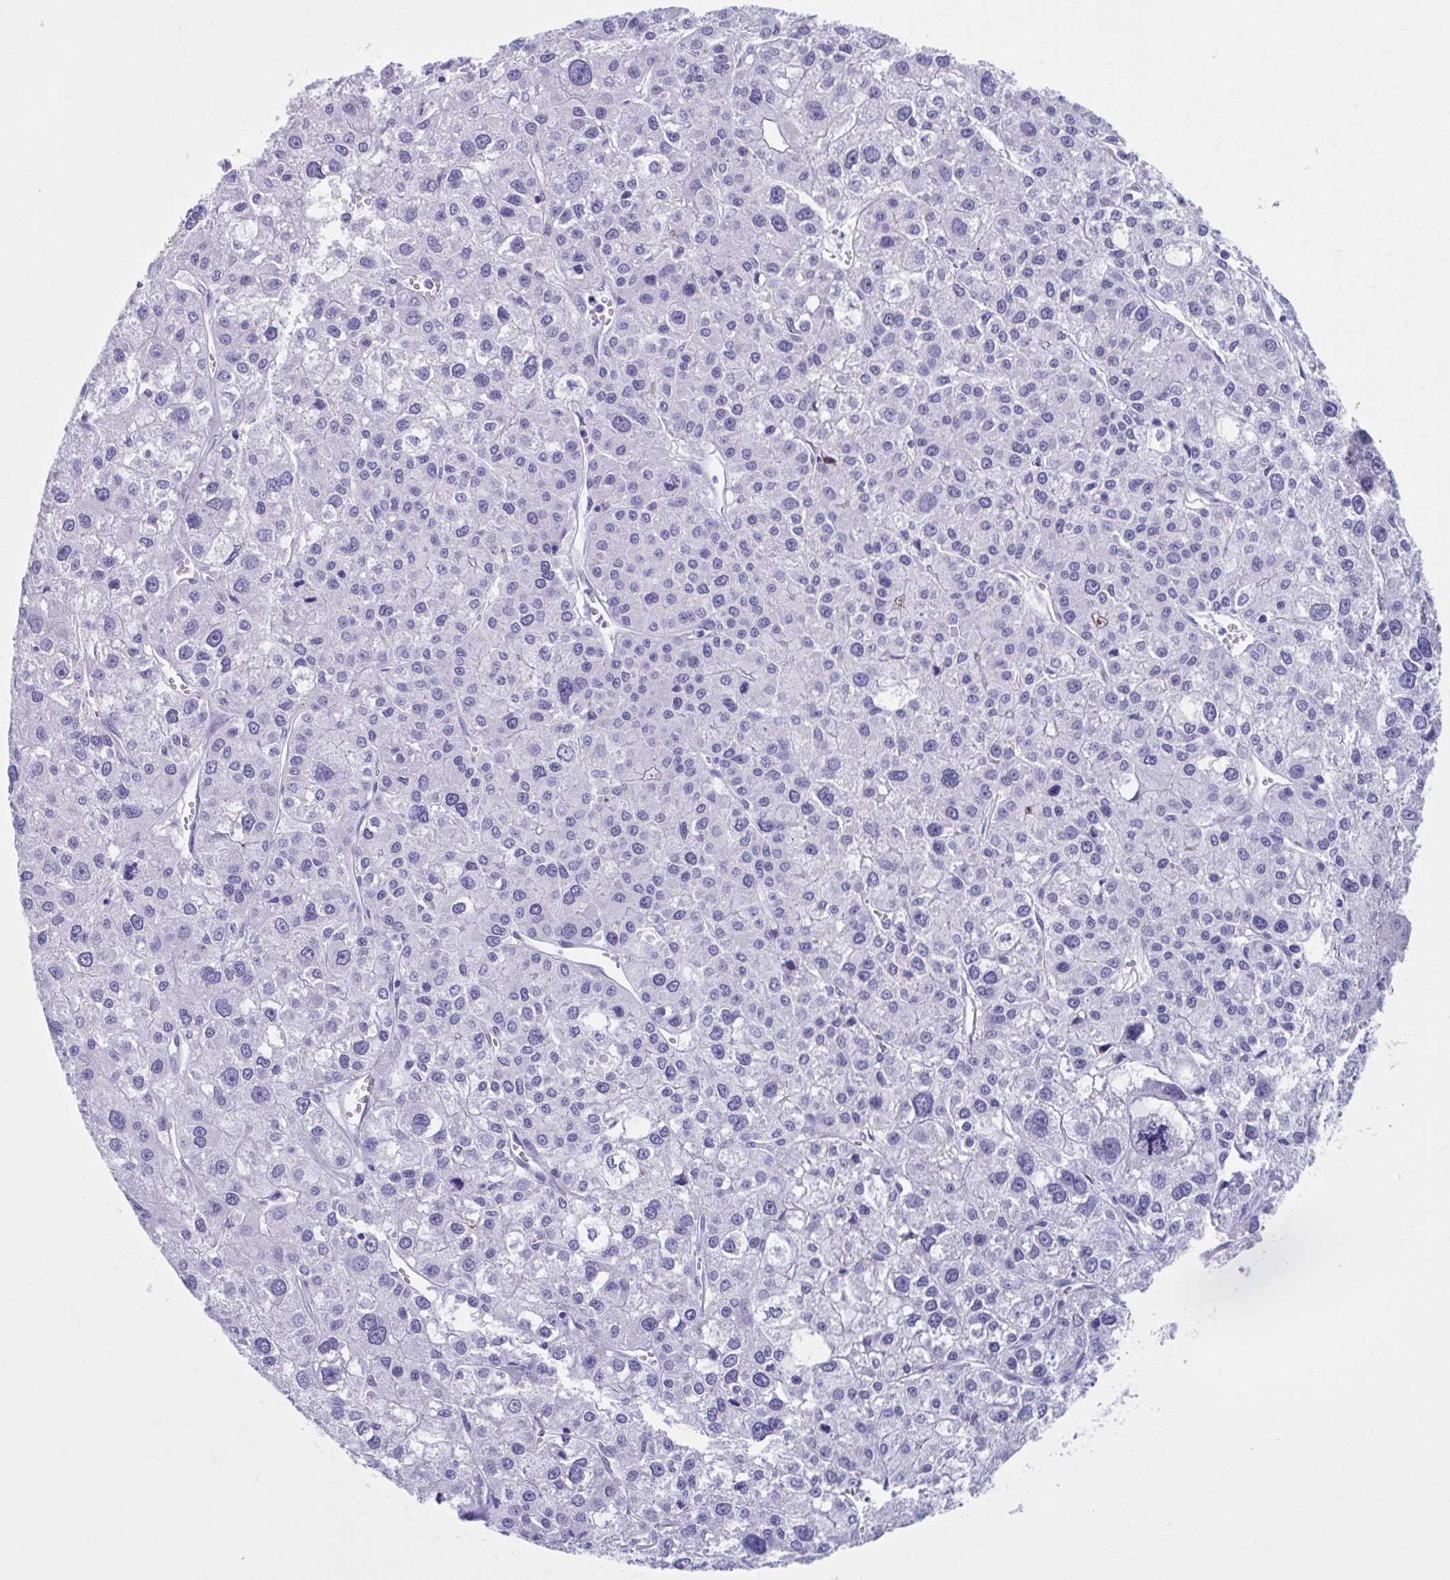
{"staining": {"intensity": "negative", "quantity": "none", "location": "none"}, "tissue": "liver cancer", "cell_type": "Tumor cells", "image_type": "cancer", "snomed": [{"axis": "morphology", "description": "Carcinoma, Hepatocellular, NOS"}, {"axis": "topography", "description": "Liver"}], "caption": "Tumor cells are negative for protein expression in human liver hepatocellular carcinoma.", "gene": "KCNE2", "patient": {"sex": "male", "age": 73}}